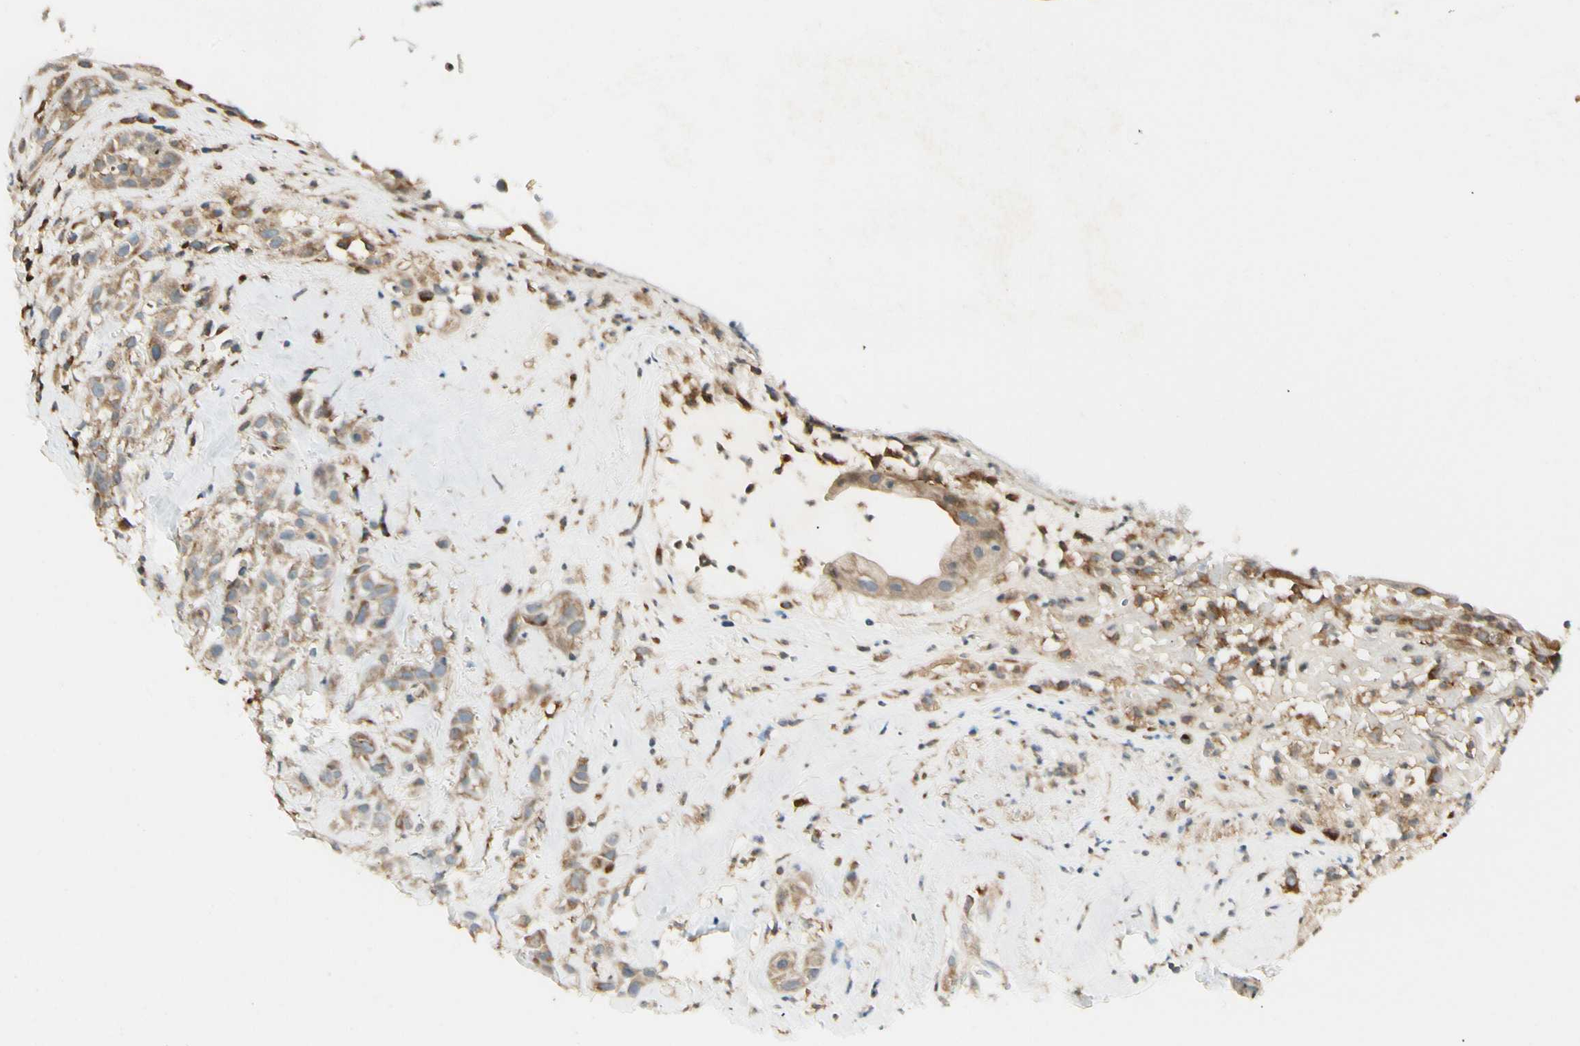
{"staining": {"intensity": "moderate", "quantity": ">75%", "location": "cytoplasmic/membranous"}, "tissue": "head and neck cancer", "cell_type": "Tumor cells", "image_type": "cancer", "snomed": [{"axis": "morphology", "description": "Squamous cell carcinoma, NOS"}, {"axis": "topography", "description": "Head-Neck"}], "caption": "Immunohistochemical staining of head and neck squamous cell carcinoma displays moderate cytoplasmic/membranous protein expression in about >75% of tumor cells.", "gene": "FNDC3B", "patient": {"sex": "male", "age": 62}}